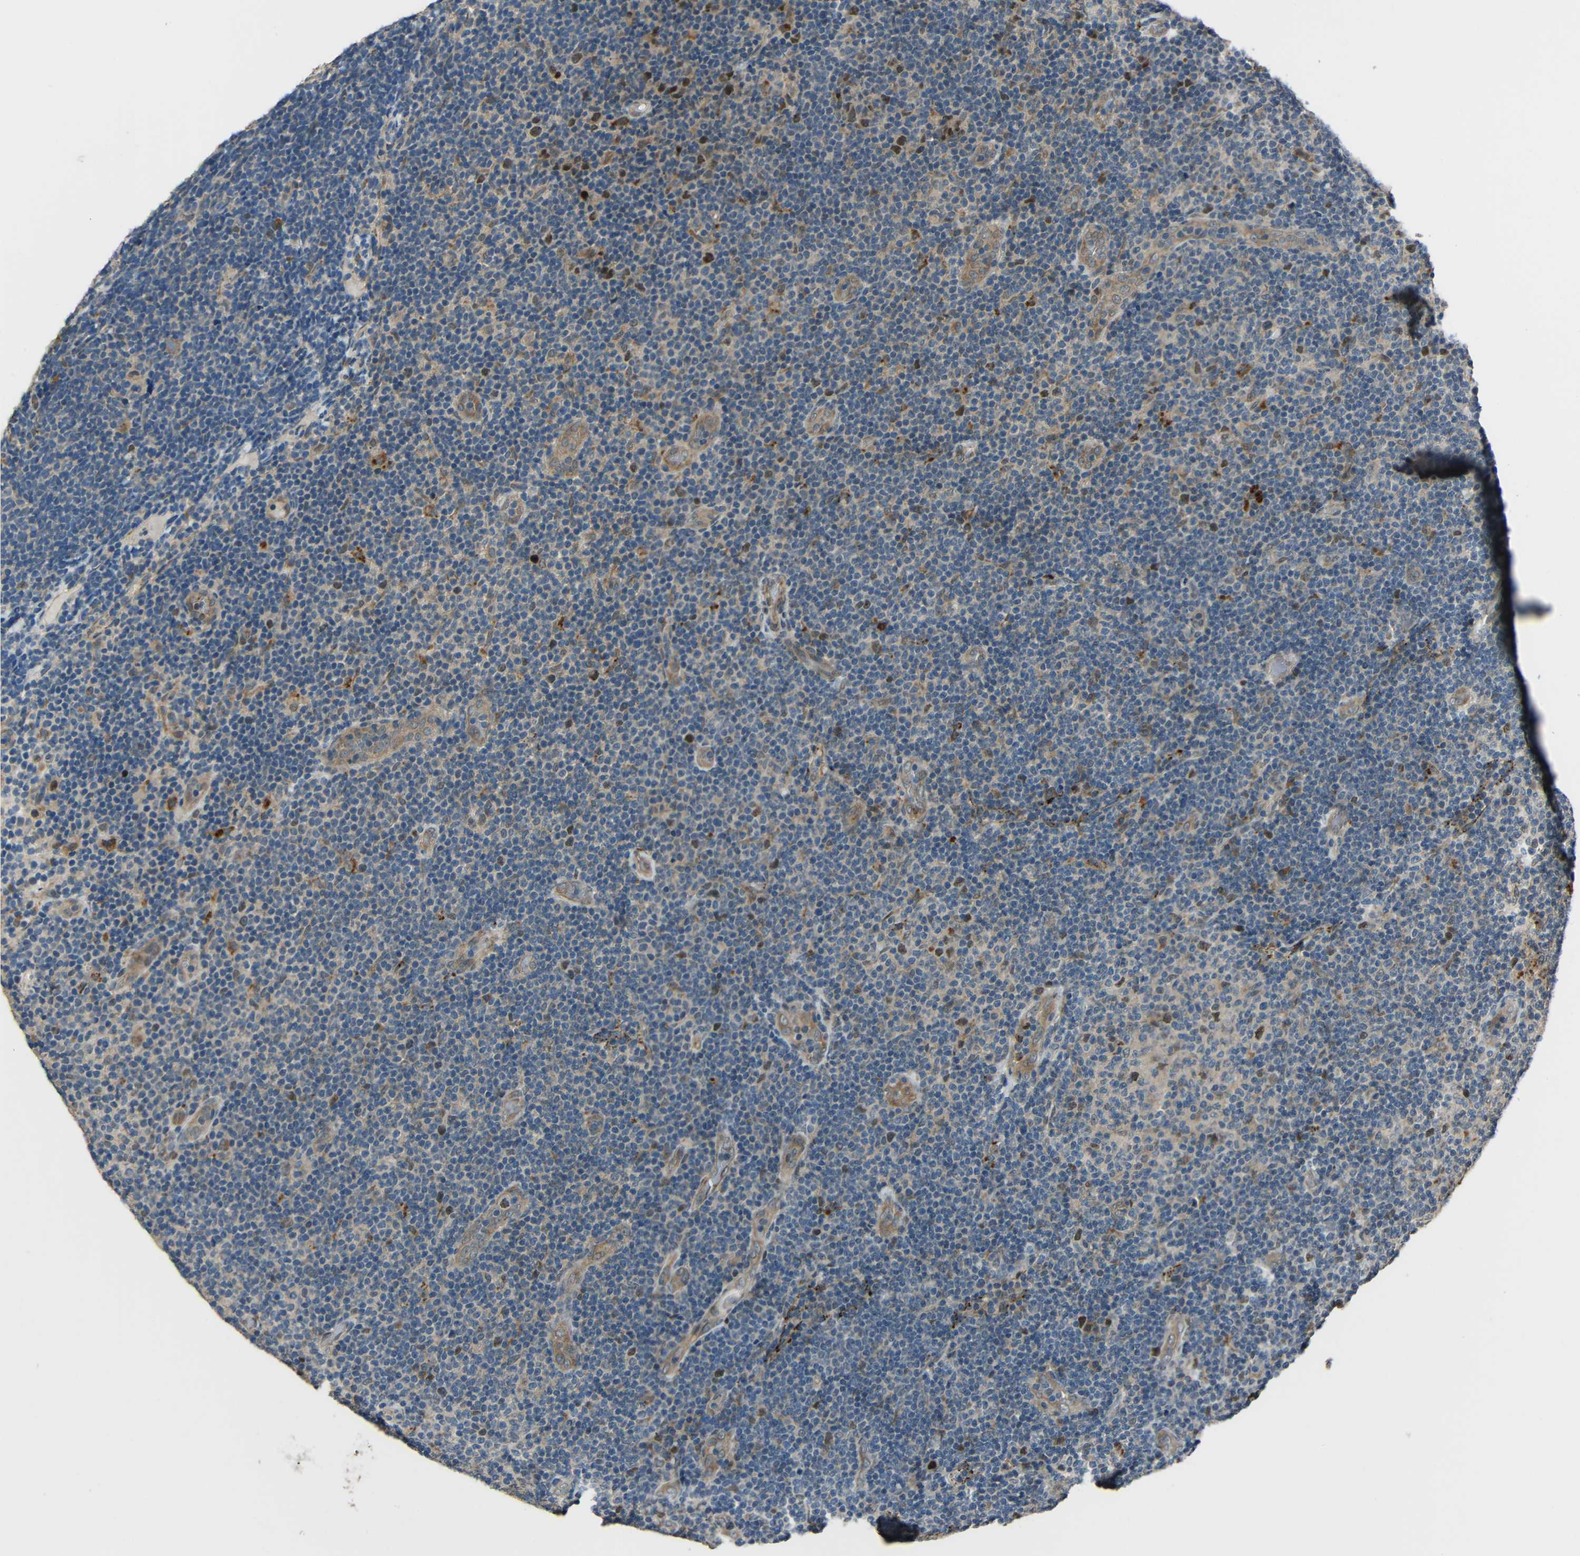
{"staining": {"intensity": "moderate", "quantity": "<25%", "location": "nuclear"}, "tissue": "lymphoma", "cell_type": "Tumor cells", "image_type": "cancer", "snomed": [{"axis": "morphology", "description": "Malignant lymphoma, non-Hodgkin's type, Low grade"}, {"axis": "topography", "description": "Lymph node"}], "caption": "Immunohistochemical staining of malignant lymphoma, non-Hodgkin's type (low-grade) displays low levels of moderate nuclear expression in approximately <25% of tumor cells.", "gene": "STBD1", "patient": {"sex": "male", "age": 83}}